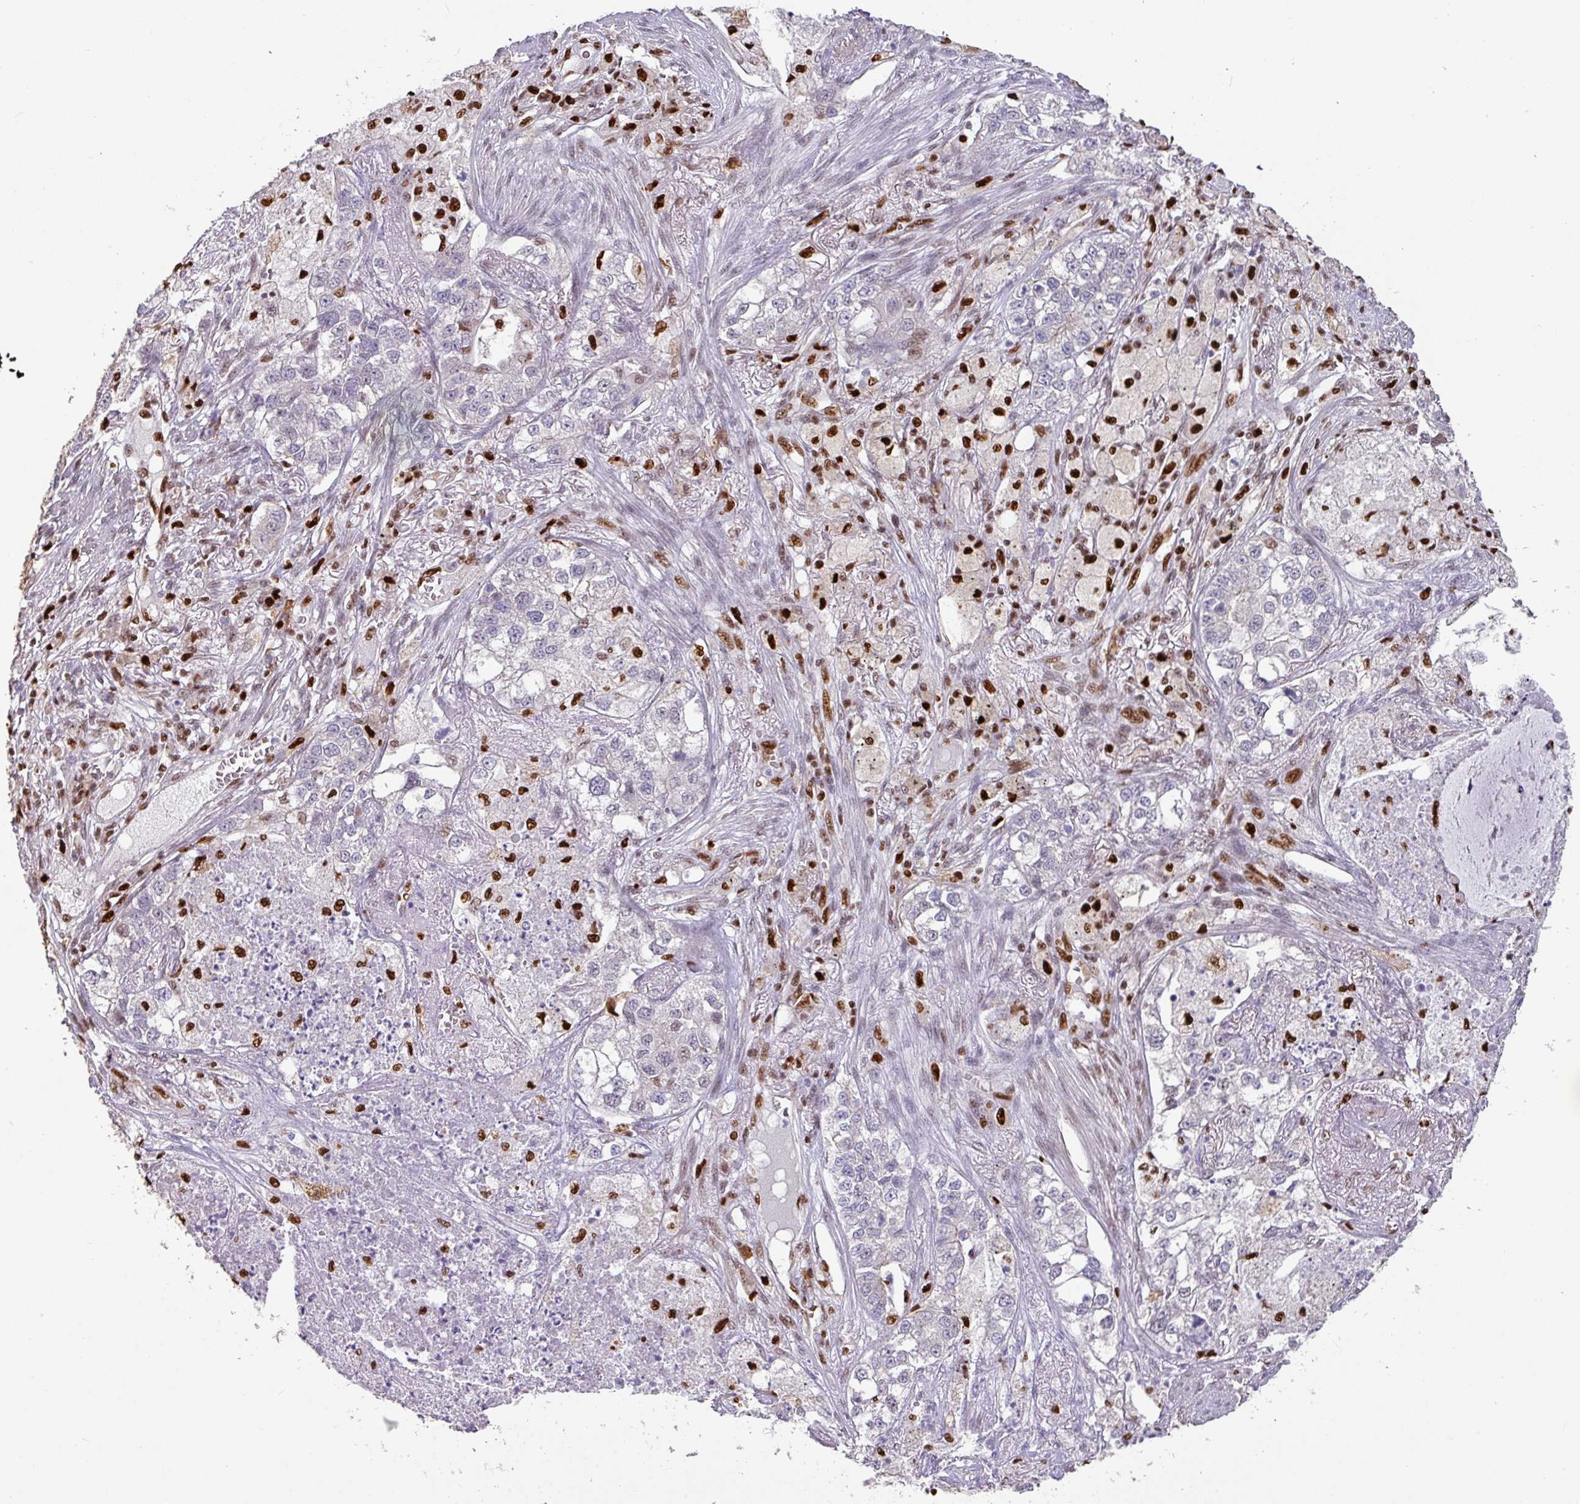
{"staining": {"intensity": "negative", "quantity": "none", "location": "none"}, "tissue": "lung cancer", "cell_type": "Tumor cells", "image_type": "cancer", "snomed": [{"axis": "morphology", "description": "Adenocarcinoma, NOS"}, {"axis": "topography", "description": "Lung"}], "caption": "The histopathology image displays no significant expression in tumor cells of lung cancer (adenocarcinoma).", "gene": "SAMHD1", "patient": {"sex": "male", "age": 49}}